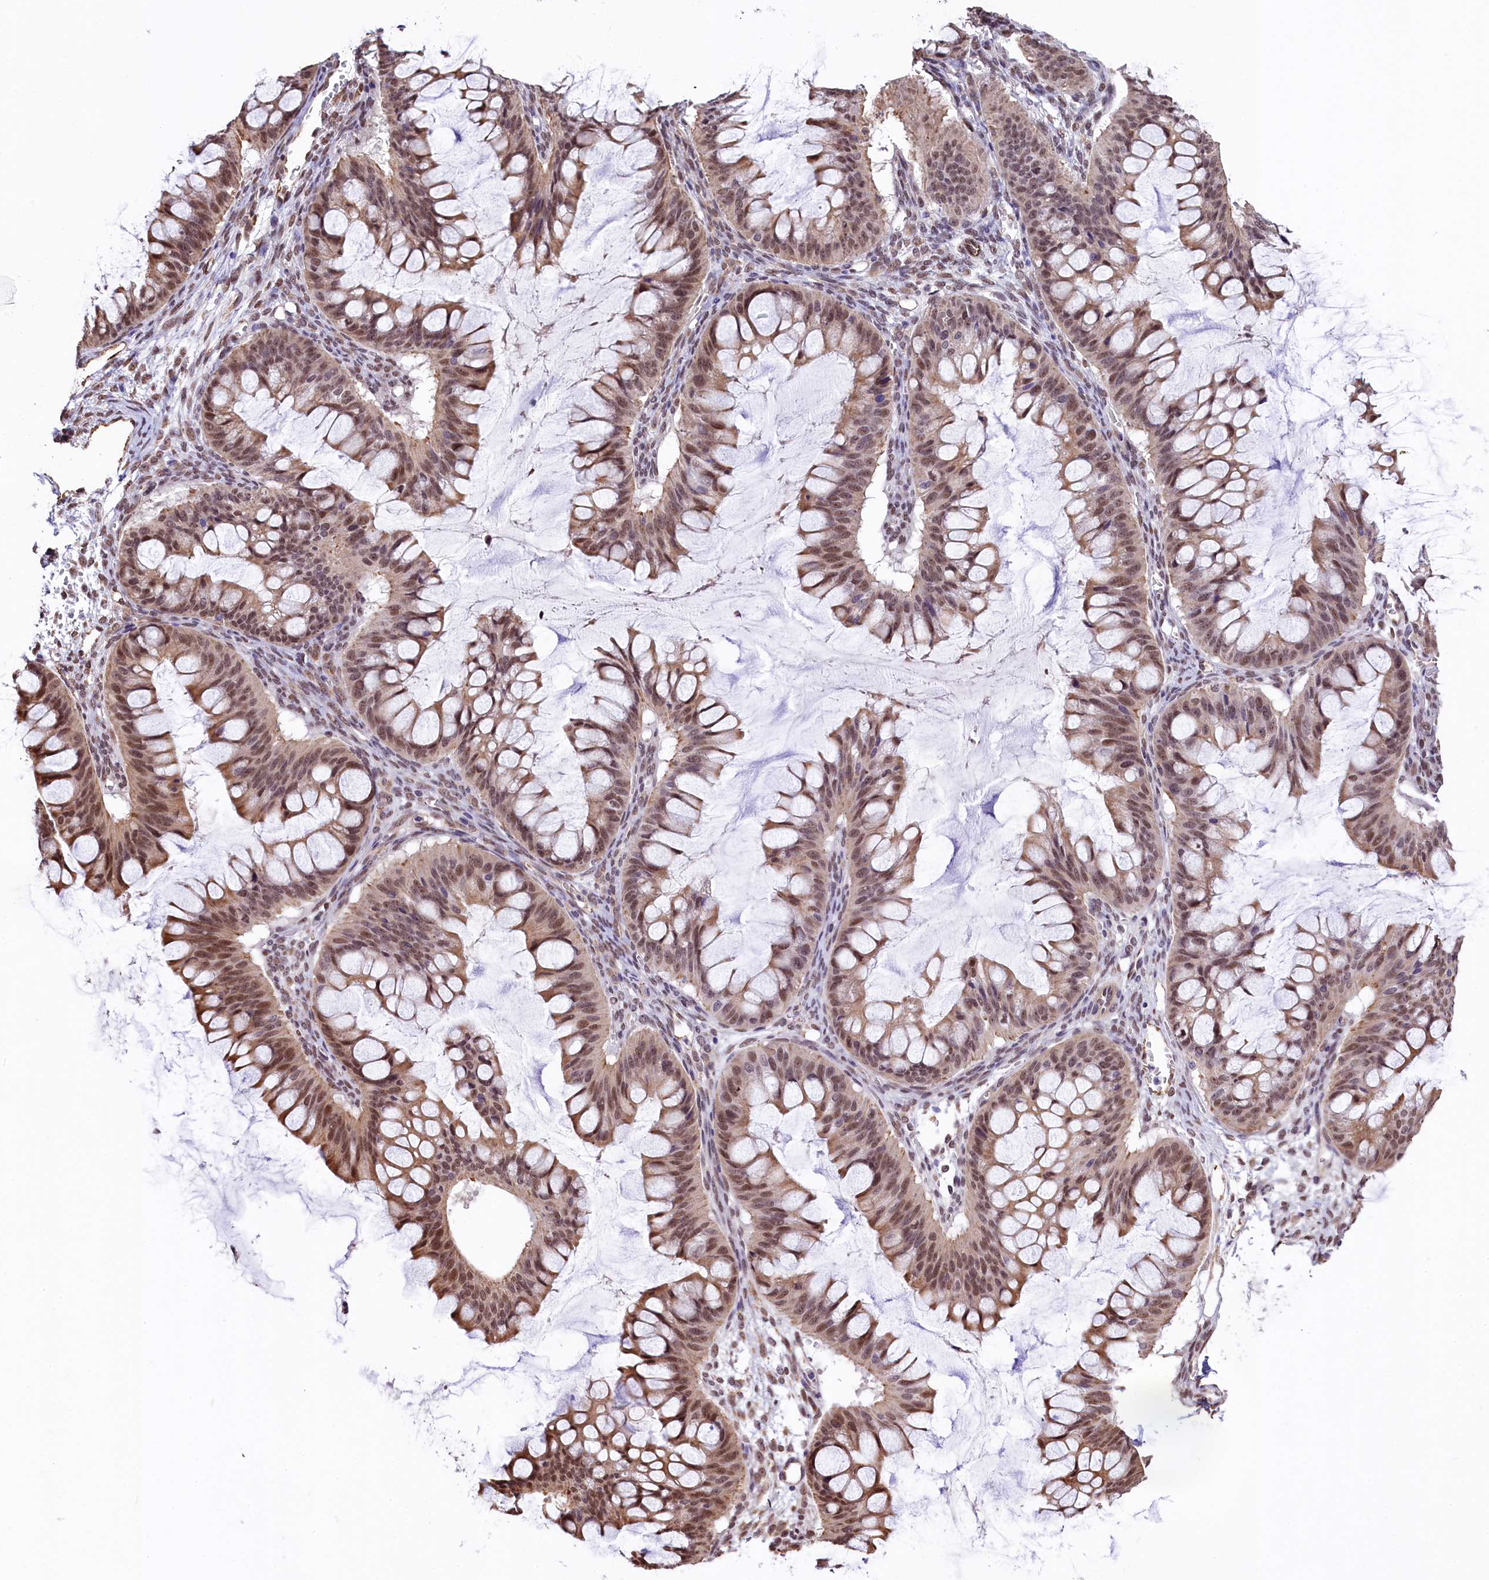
{"staining": {"intensity": "weak", "quantity": ">75%", "location": "cytoplasmic/membranous,nuclear"}, "tissue": "ovarian cancer", "cell_type": "Tumor cells", "image_type": "cancer", "snomed": [{"axis": "morphology", "description": "Cystadenocarcinoma, mucinous, NOS"}, {"axis": "topography", "description": "Ovary"}], "caption": "Approximately >75% of tumor cells in ovarian cancer (mucinous cystadenocarcinoma) demonstrate weak cytoplasmic/membranous and nuclear protein positivity as visualized by brown immunohistochemical staining.", "gene": "MRPL54", "patient": {"sex": "female", "age": 73}}